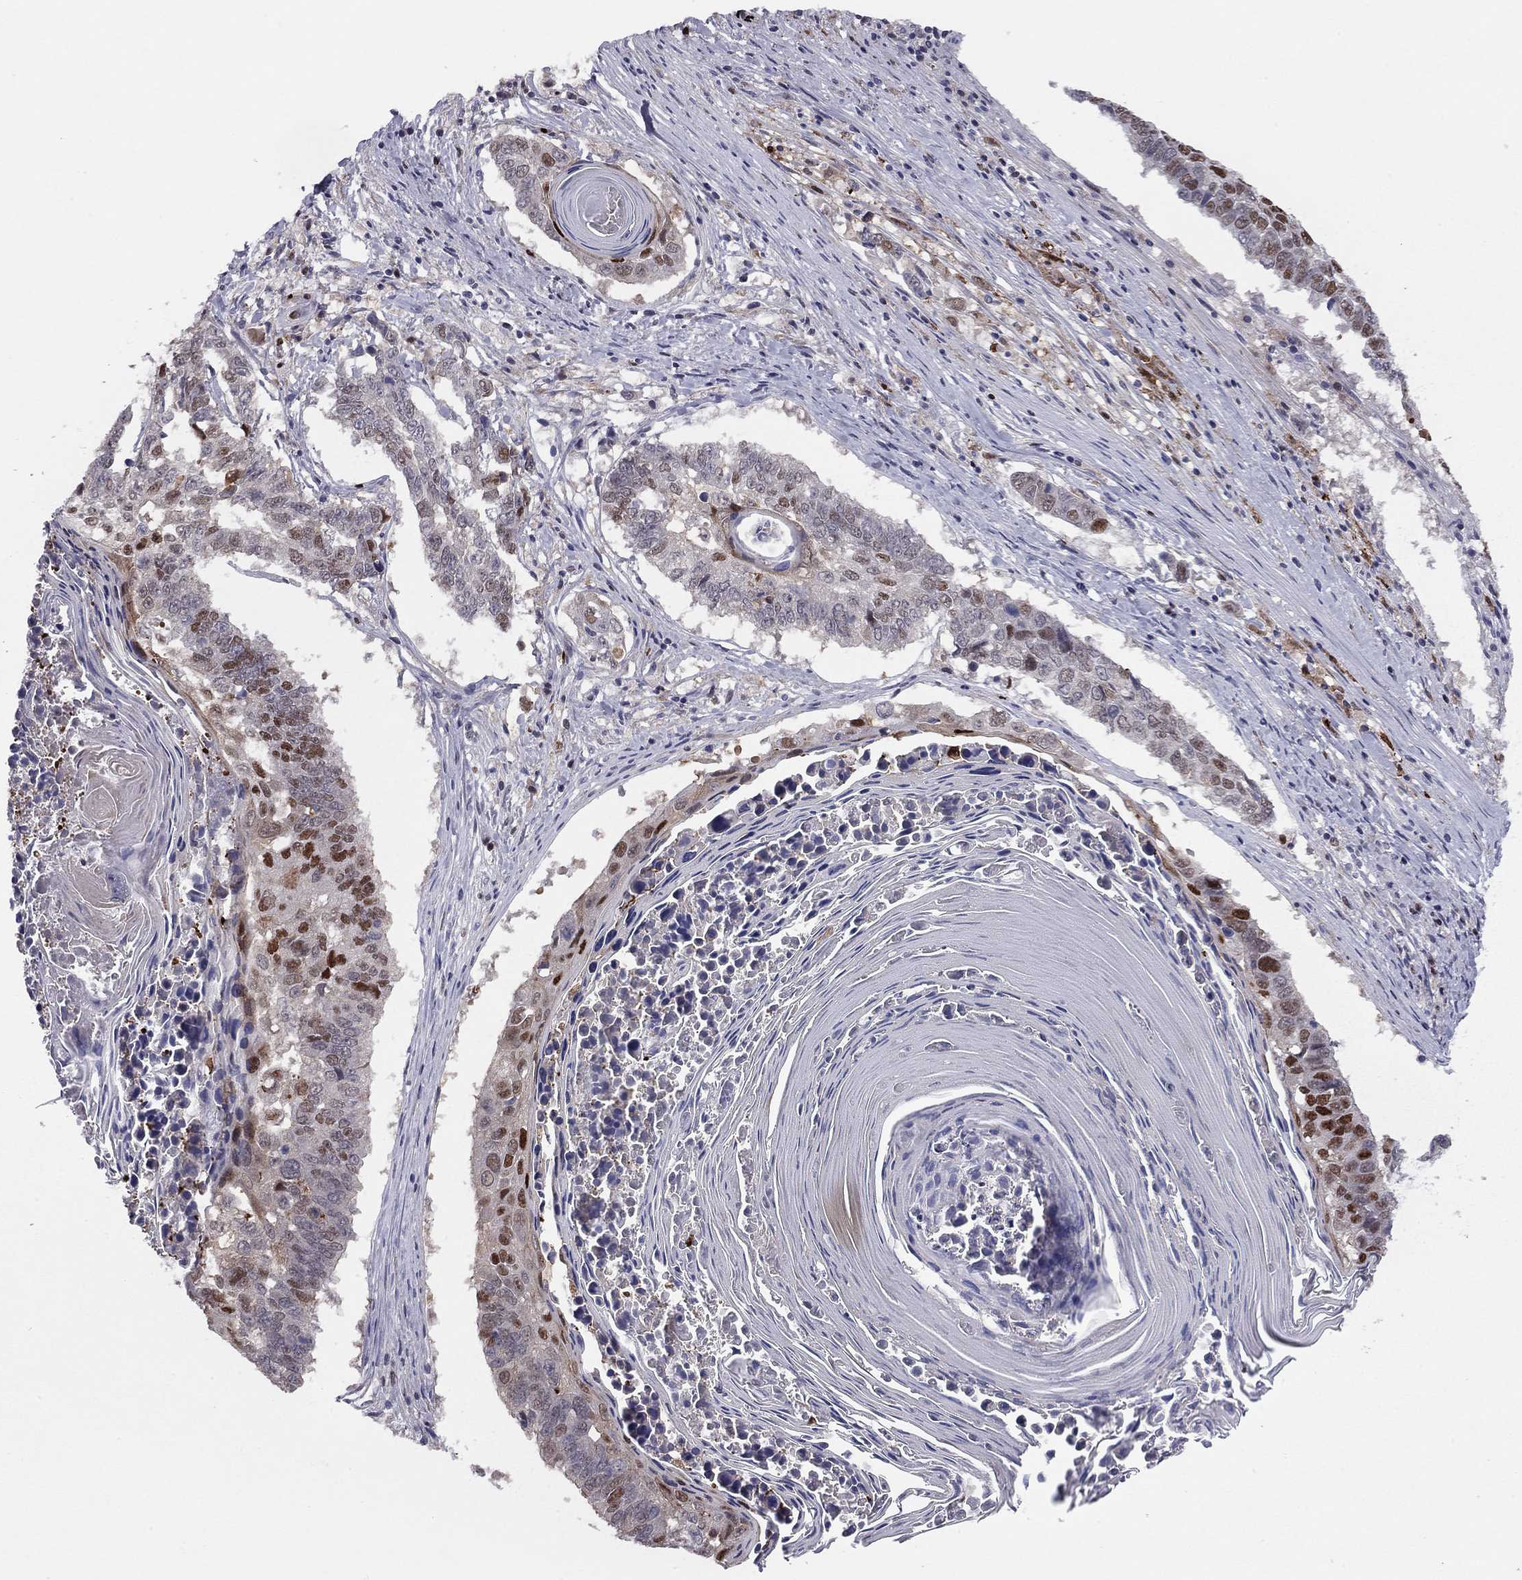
{"staining": {"intensity": "strong", "quantity": "25%-75%", "location": "nuclear"}, "tissue": "lung cancer", "cell_type": "Tumor cells", "image_type": "cancer", "snomed": [{"axis": "morphology", "description": "Squamous cell carcinoma, NOS"}, {"axis": "topography", "description": "Lung"}], "caption": "DAB (3,3'-diaminobenzidine) immunohistochemical staining of lung cancer reveals strong nuclear protein positivity in approximately 25%-75% of tumor cells. The protein of interest is shown in brown color, while the nuclei are stained blue.", "gene": "PCGF3", "patient": {"sex": "male", "age": 73}}